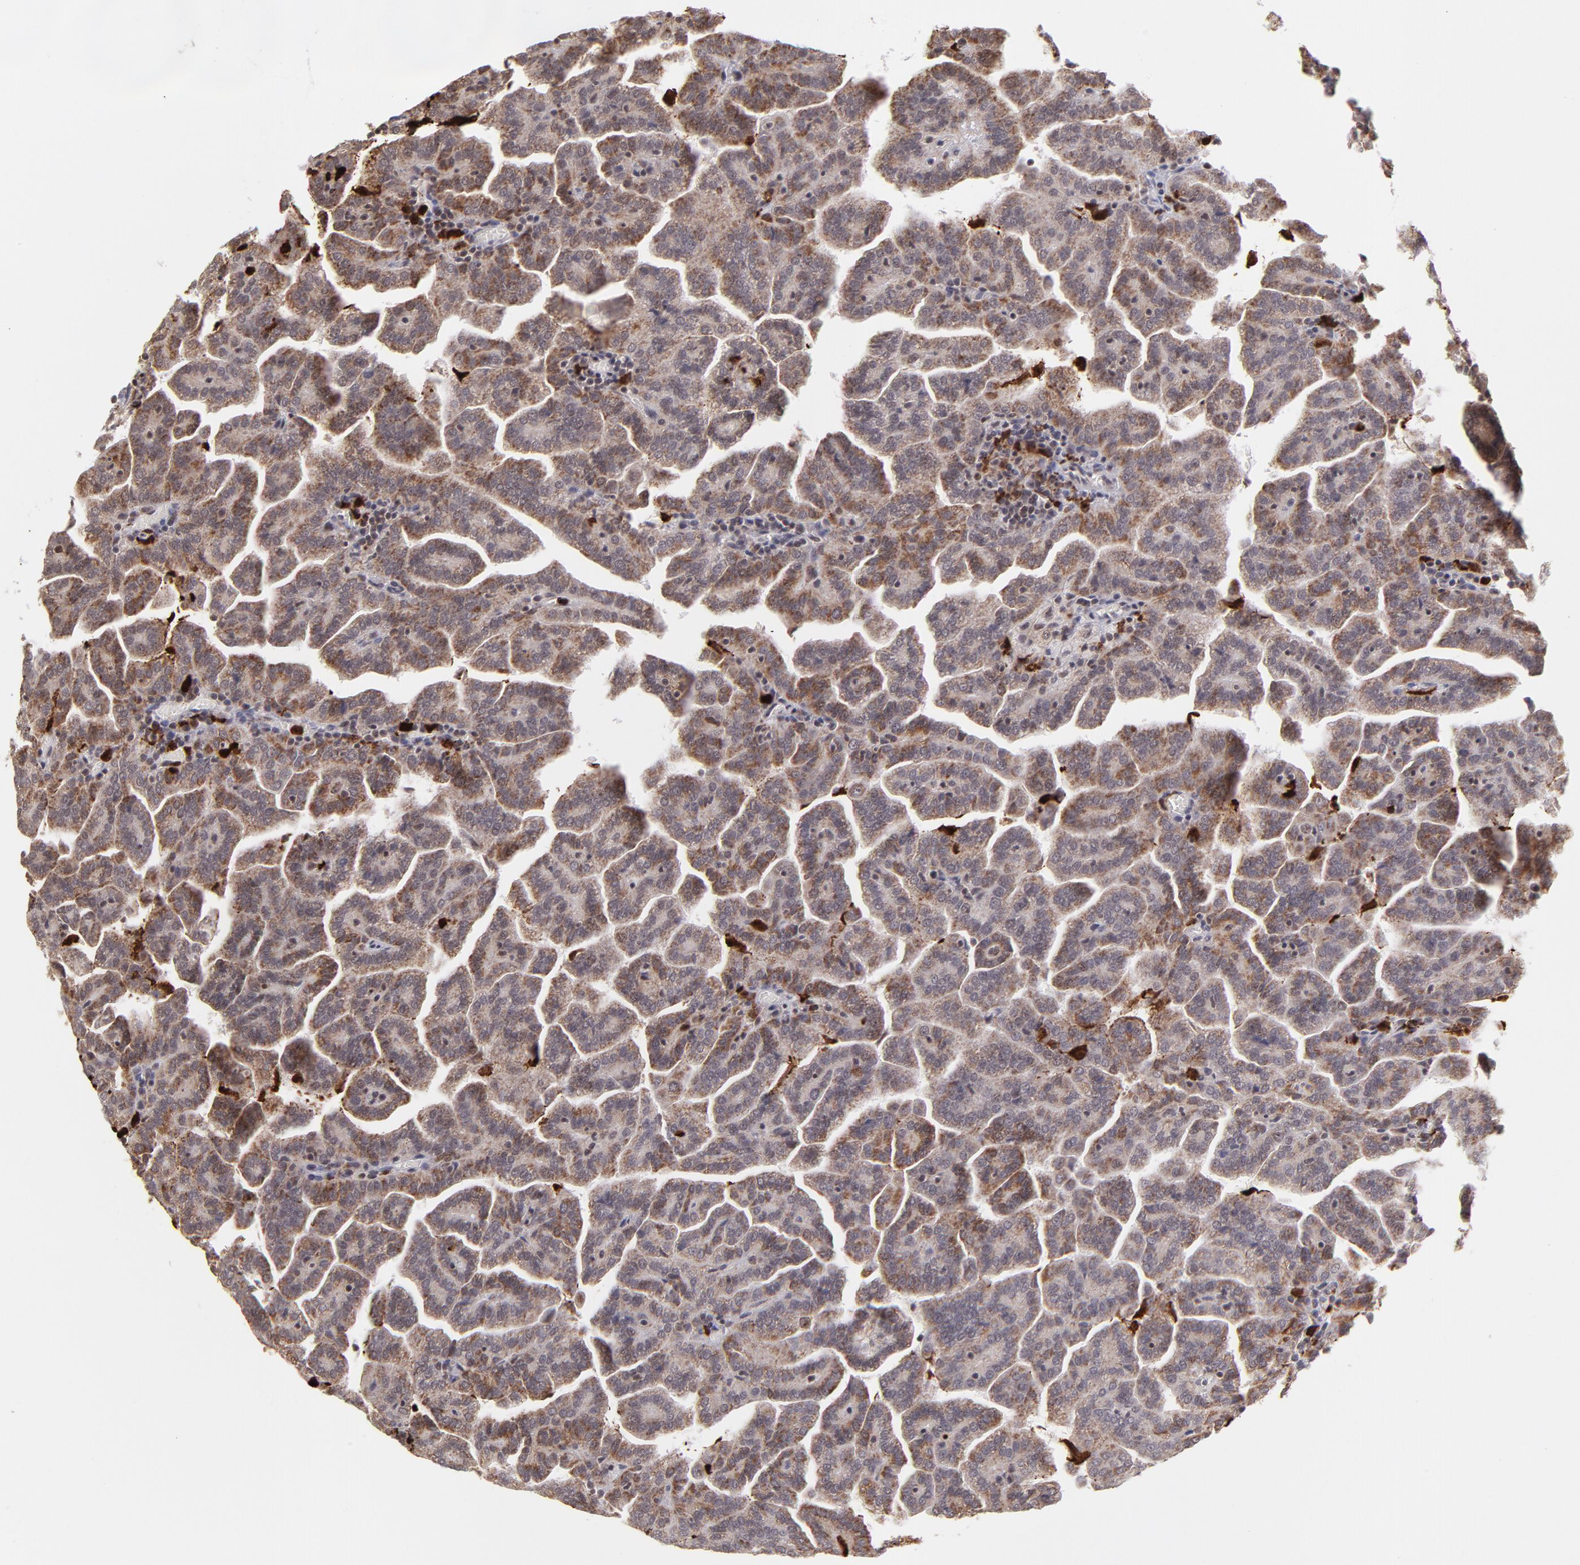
{"staining": {"intensity": "moderate", "quantity": ">75%", "location": "cytoplasmic/membranous"}, "tissue": "renal cancer", "cell_type": "Tumor cells", "image_type": "cancer", "snomed": [{"axis": "morphology", "description": "Adenocarcinoma, NOS"}, {"axis": "topography", "description": "Kidney"}], "caption": "The histopathology image exhibits immunohistochemical staining of renal adenocarcinoma. There is moderate cytoplasmic/membranous expression is seen in approximately >75% of tumor cells. (Stains: DAB (3,3'-diaminobenzidine) in brown, nuclei in blue, Microscopy: brightfield microscopy at high magnification).", "gene": "ZFX", "patient": {"sex": "male", "age": 61}}